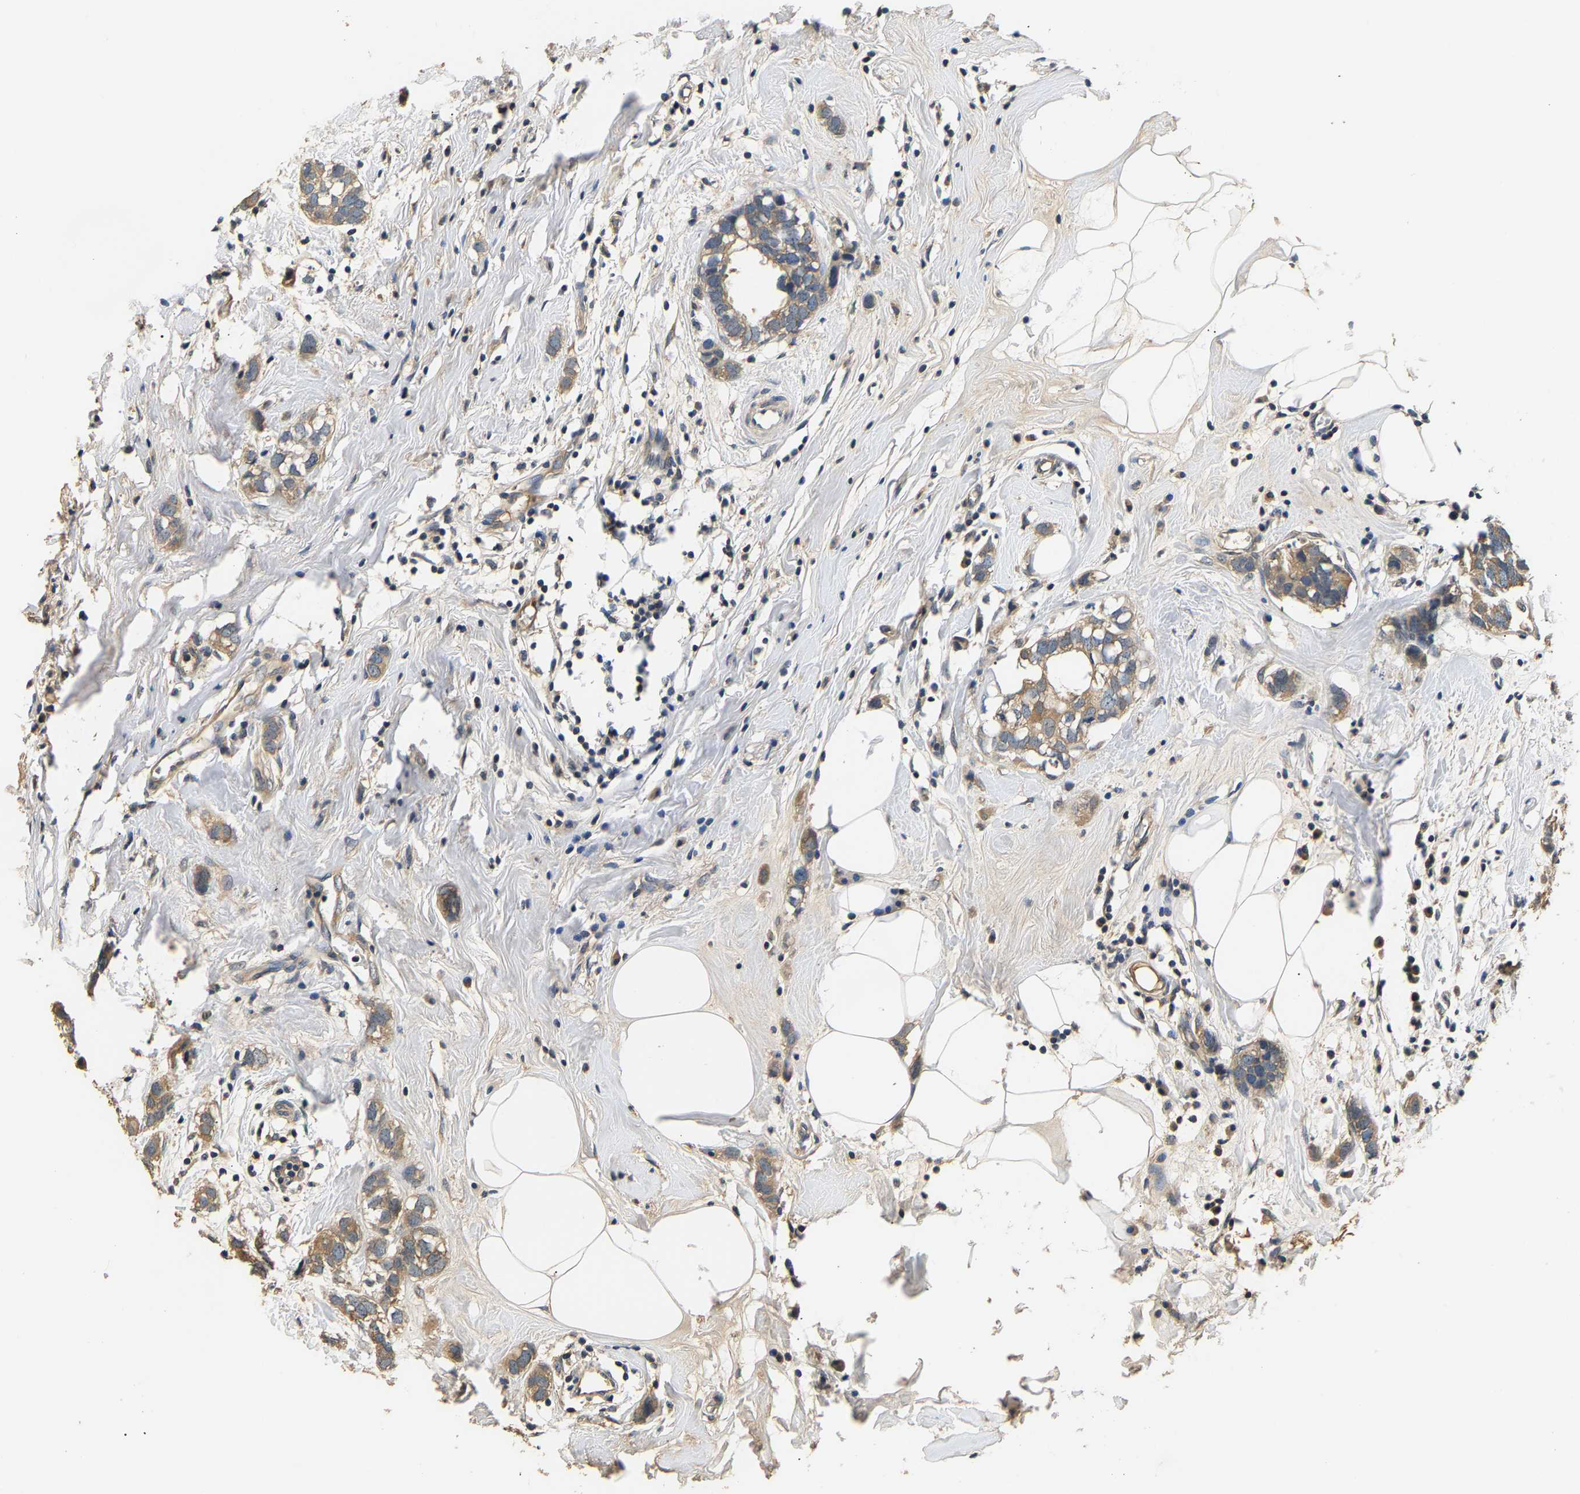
{"staining": {"intensity": "moderate", "quantity": ">75%", "location": "cytoplasmic/membranous"}, "tissue": "breast cancer", "cell_type": "Tumor cells", "image_type": "cancer", "snomed": [{"axis": "morphology", "description": "Normal tissue, NOS"}, {"axis": "morphology", "description": "Duct carcinoma"}, {"axis": "topography", "description": "Breast"}], "caption": "The photomicrograph shows staining of breast cancer (infiltrating ductal carcinoma), revealing moderate cytoplasmic/membranous protein positivity (brown color) within tumor cells. (DAB (3,3'-diaminobenzidine) IHC, brown staining for protein, blue staining for nuclei).", "gene": "GPI", "patient": {"sex": "female", "age": 50}}